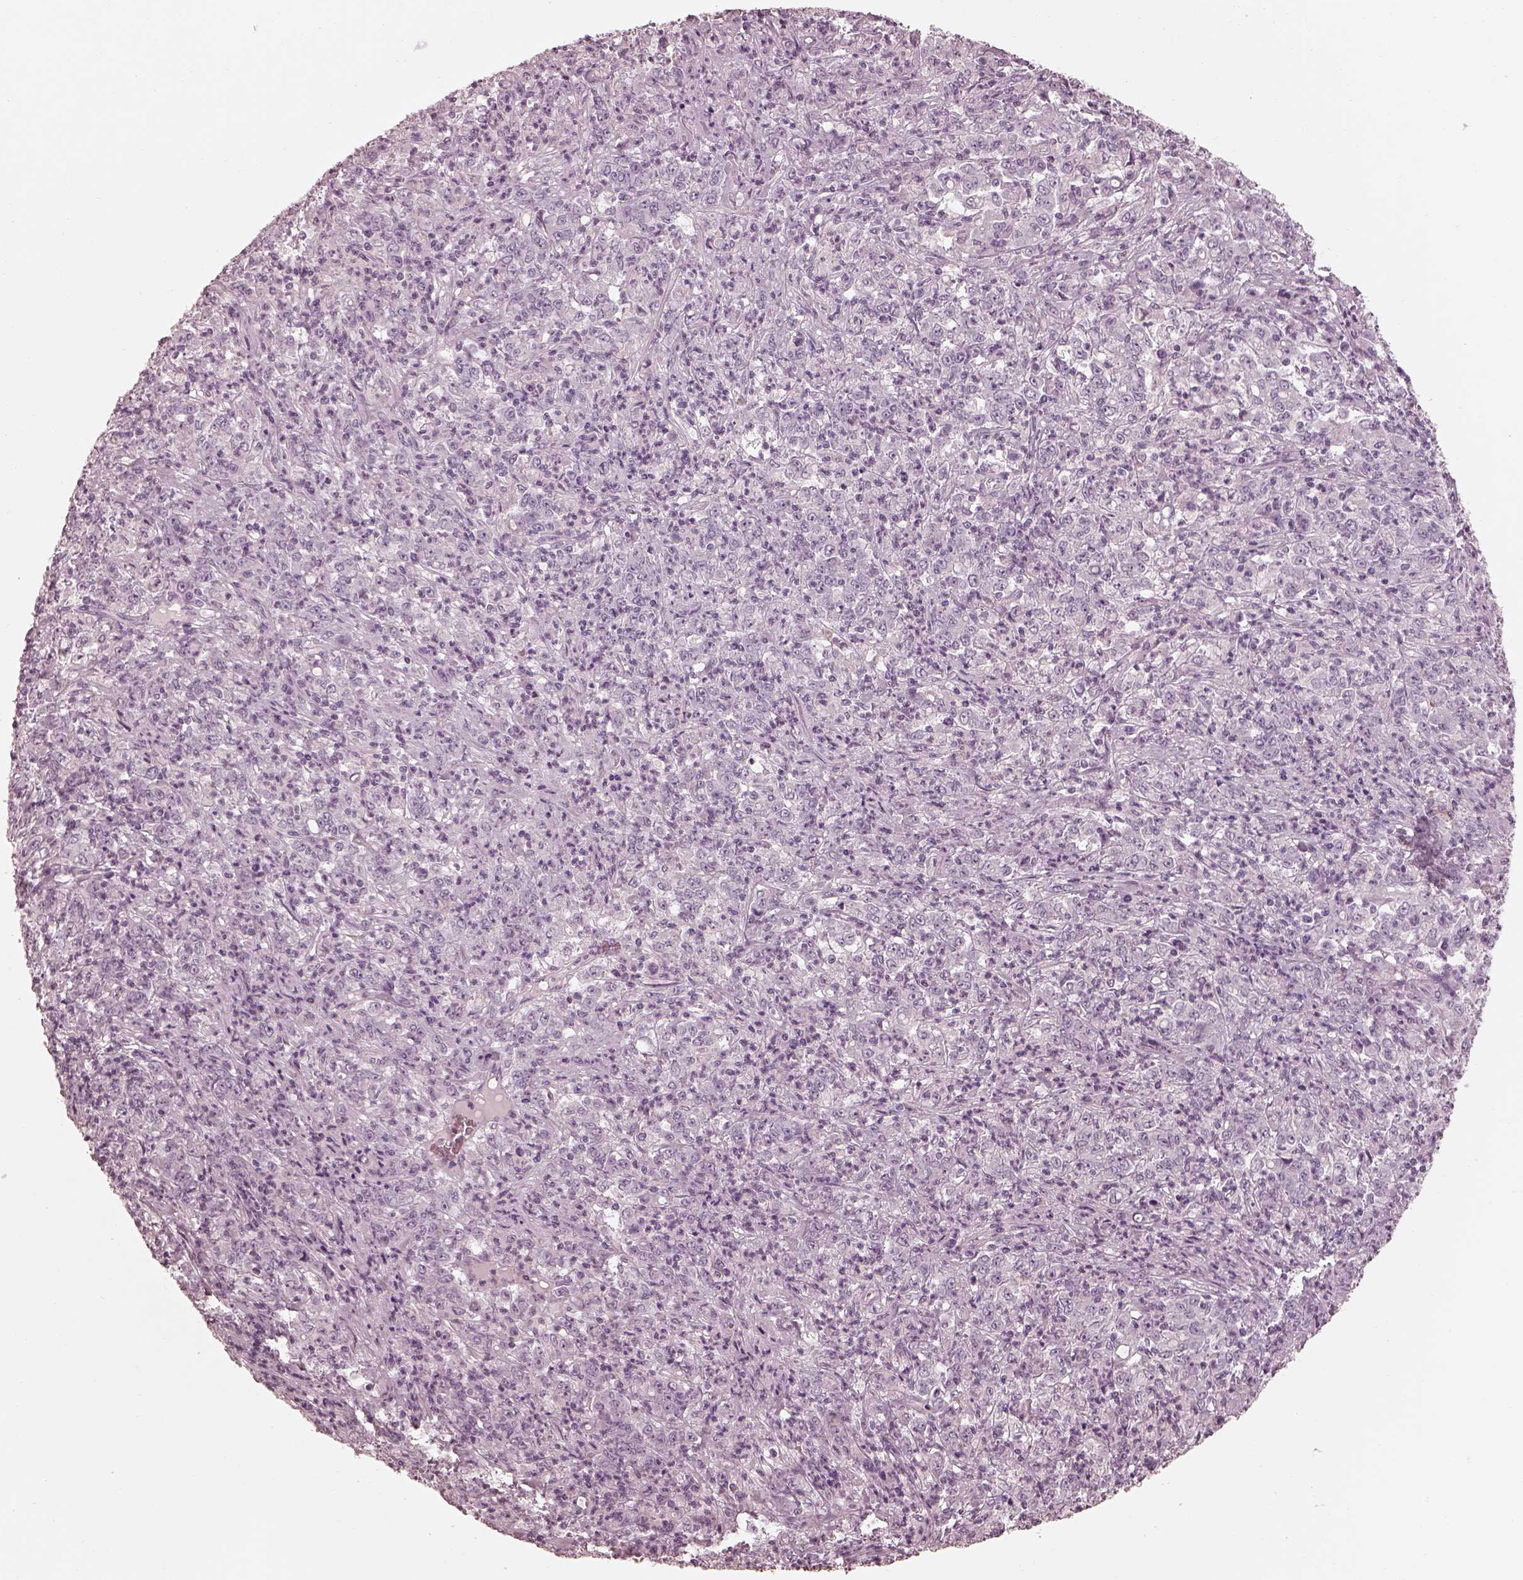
{"staining": {"intensity": "negative", "quantity": "none", "location": "none"}, "tissue": "stomach cancer", "cell_type": "Tumor cells", "image_type": "cancer", "snomed": [{"axis": "morphology", "description": "Adenocarcinoma, NOS"}, {"axis": "topography", "description": "Stomach, lower"}], "caption": "Stomach cancer (adenocarcinoma) stained for a protein using immunohistochemistry exhibits no staining tumor cells.", "gene": "ADRB3", "patient": {"sex": "female", "age": 71}}